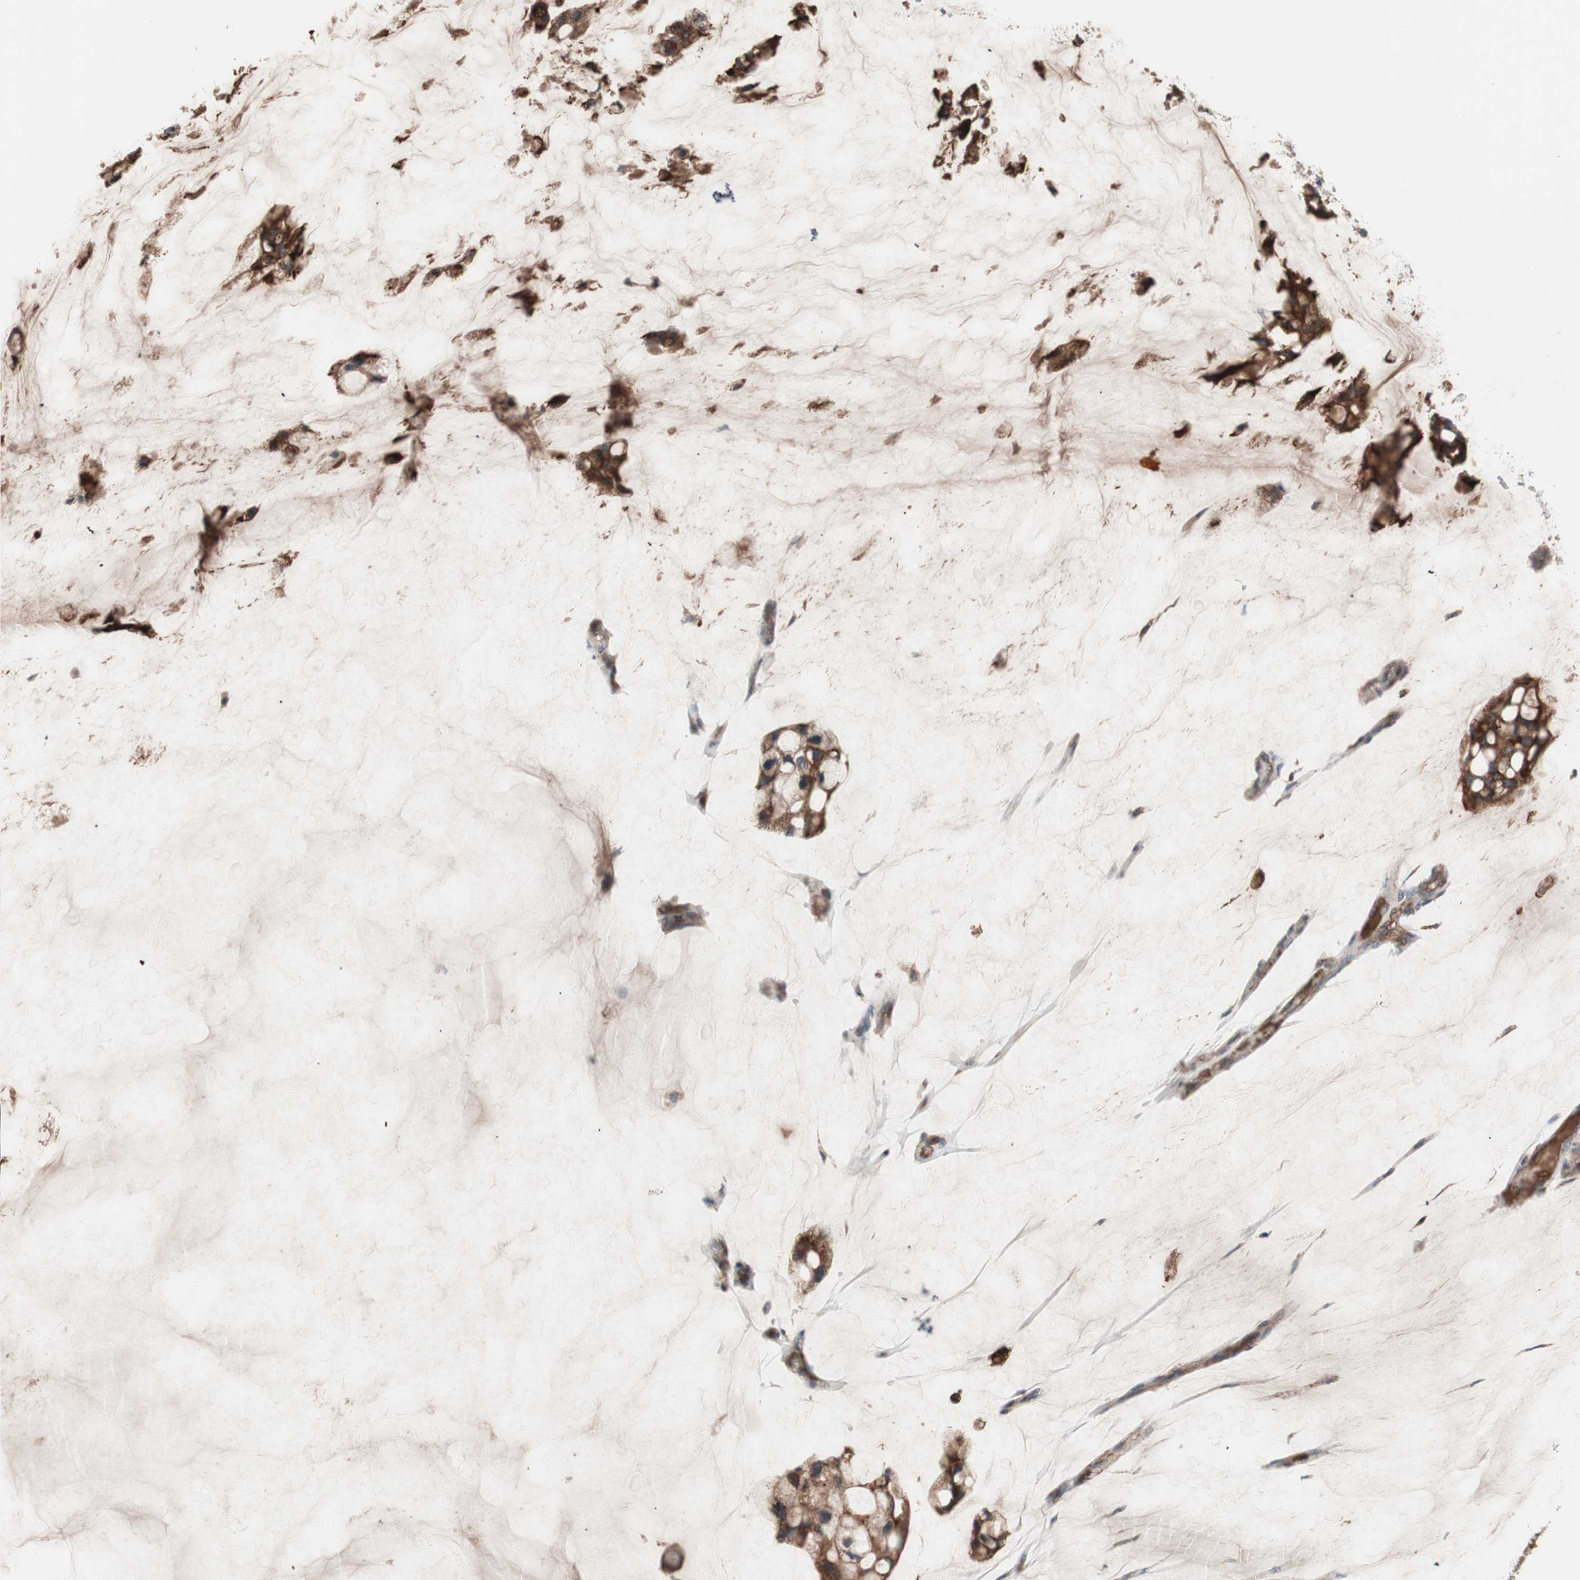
{"staining": {"intensity": "strong", "quantity": ">75%", "location": "cytoplasmic/membranous"}, "tissue": "ovarian cancer", "cell_type": "Tumor cells", "image_type": "cancer", "snomed": [{"axis": "morphology", "description": "Cystadenocarcinoma, mucinous, NOS"}, {"axis": "topography", "description": "Ovary"}], "caption": "Ovarian mucinous cystadenocarcinoma tissue demonstrates strong cytoplasmic/membranous expression in about >75% of tumor cells, visualized by immunohistochemistry. Nuclei are stained in blue.", "gene": "SDC4", "patient": {"sex": "female", "age": 39}}